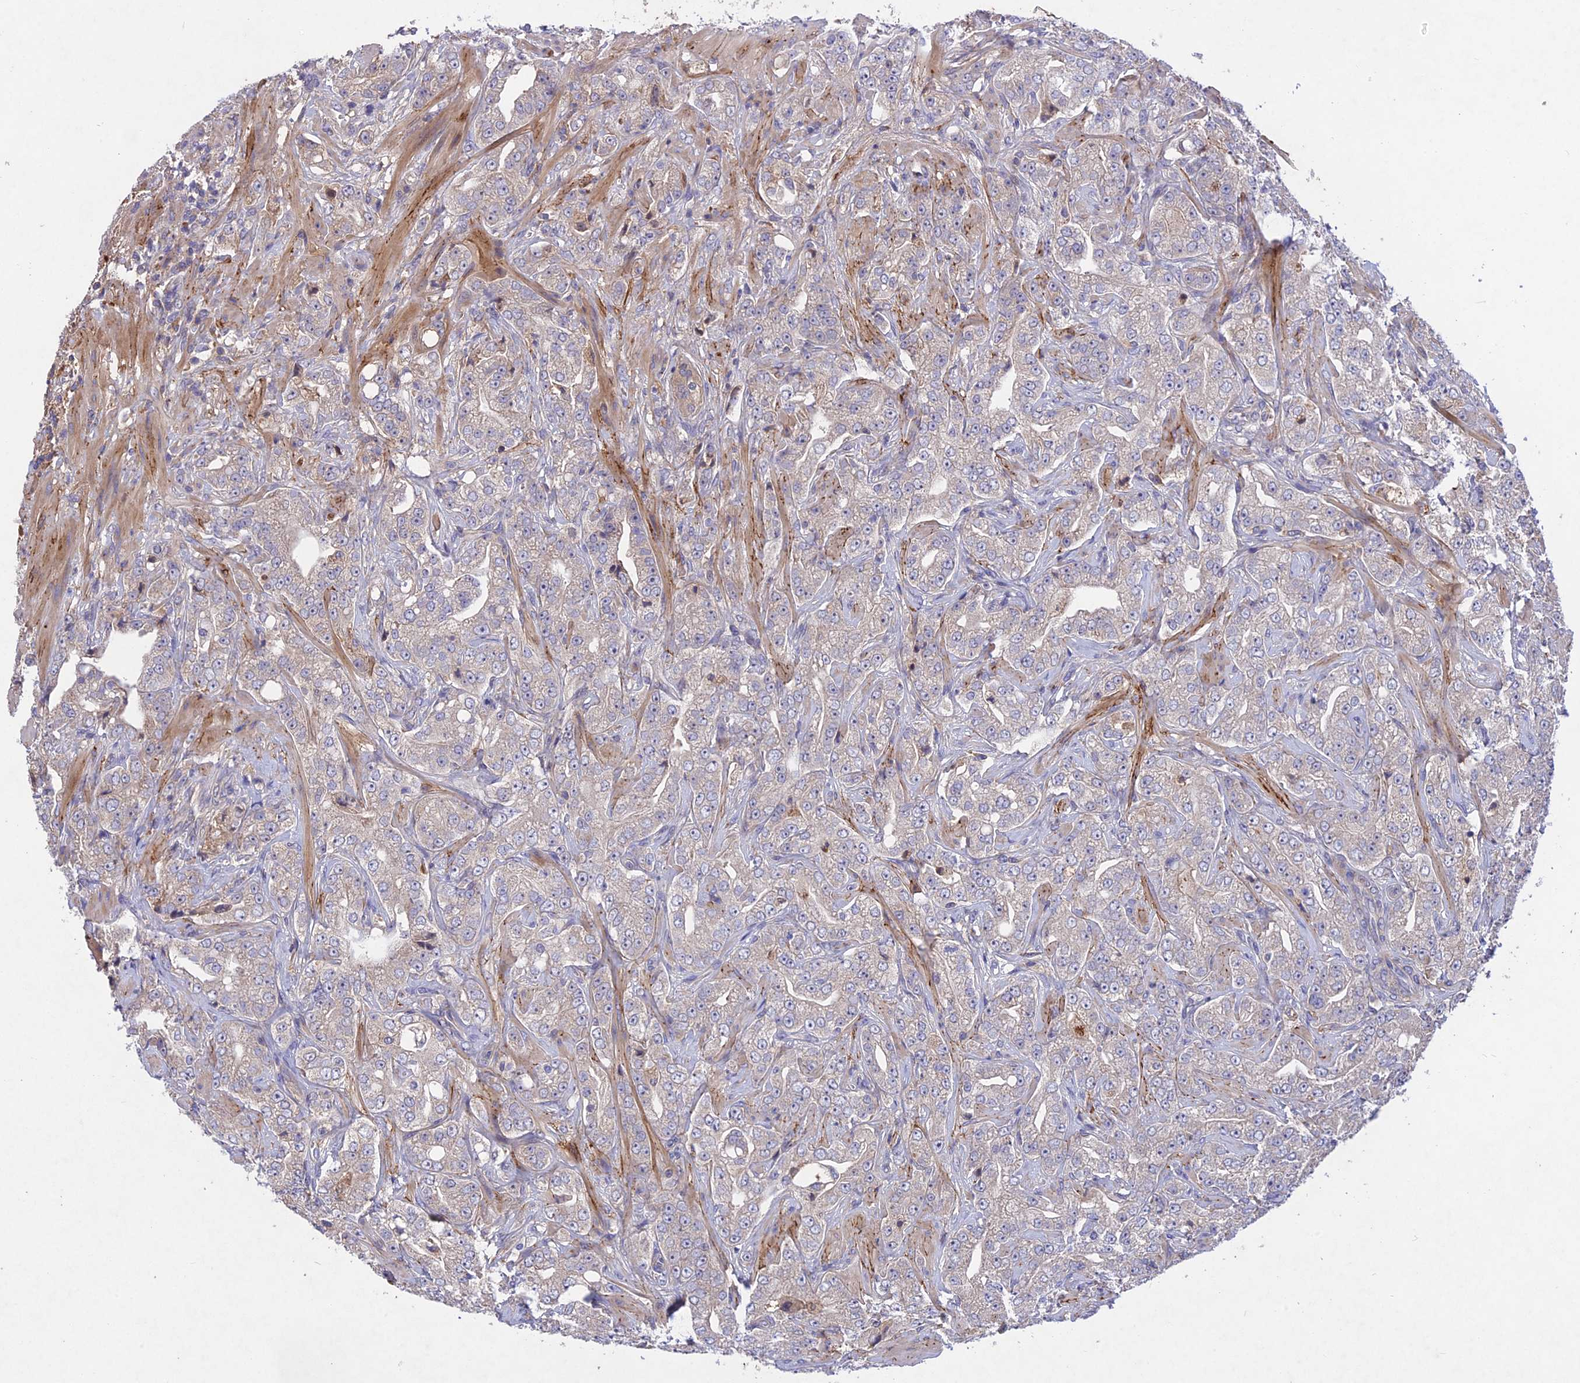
{"staining": {"intensity": "negative", "quantity": "none", "location": "none"}, "tissue": "prostate cancer", "cell_type": "Tumor cells", "image_type": "cancer", "snomed": [{"axis": "morphology", "description": "Adenocarcinoma, Low grade"}, {"axis": "topography", "description": "Prostate"}], "caption": "The image exhibits no significant positivity in tumor cells of prostate cancer.", "gene": "ADO", "patient": {"sex": "male", "age": 67}}